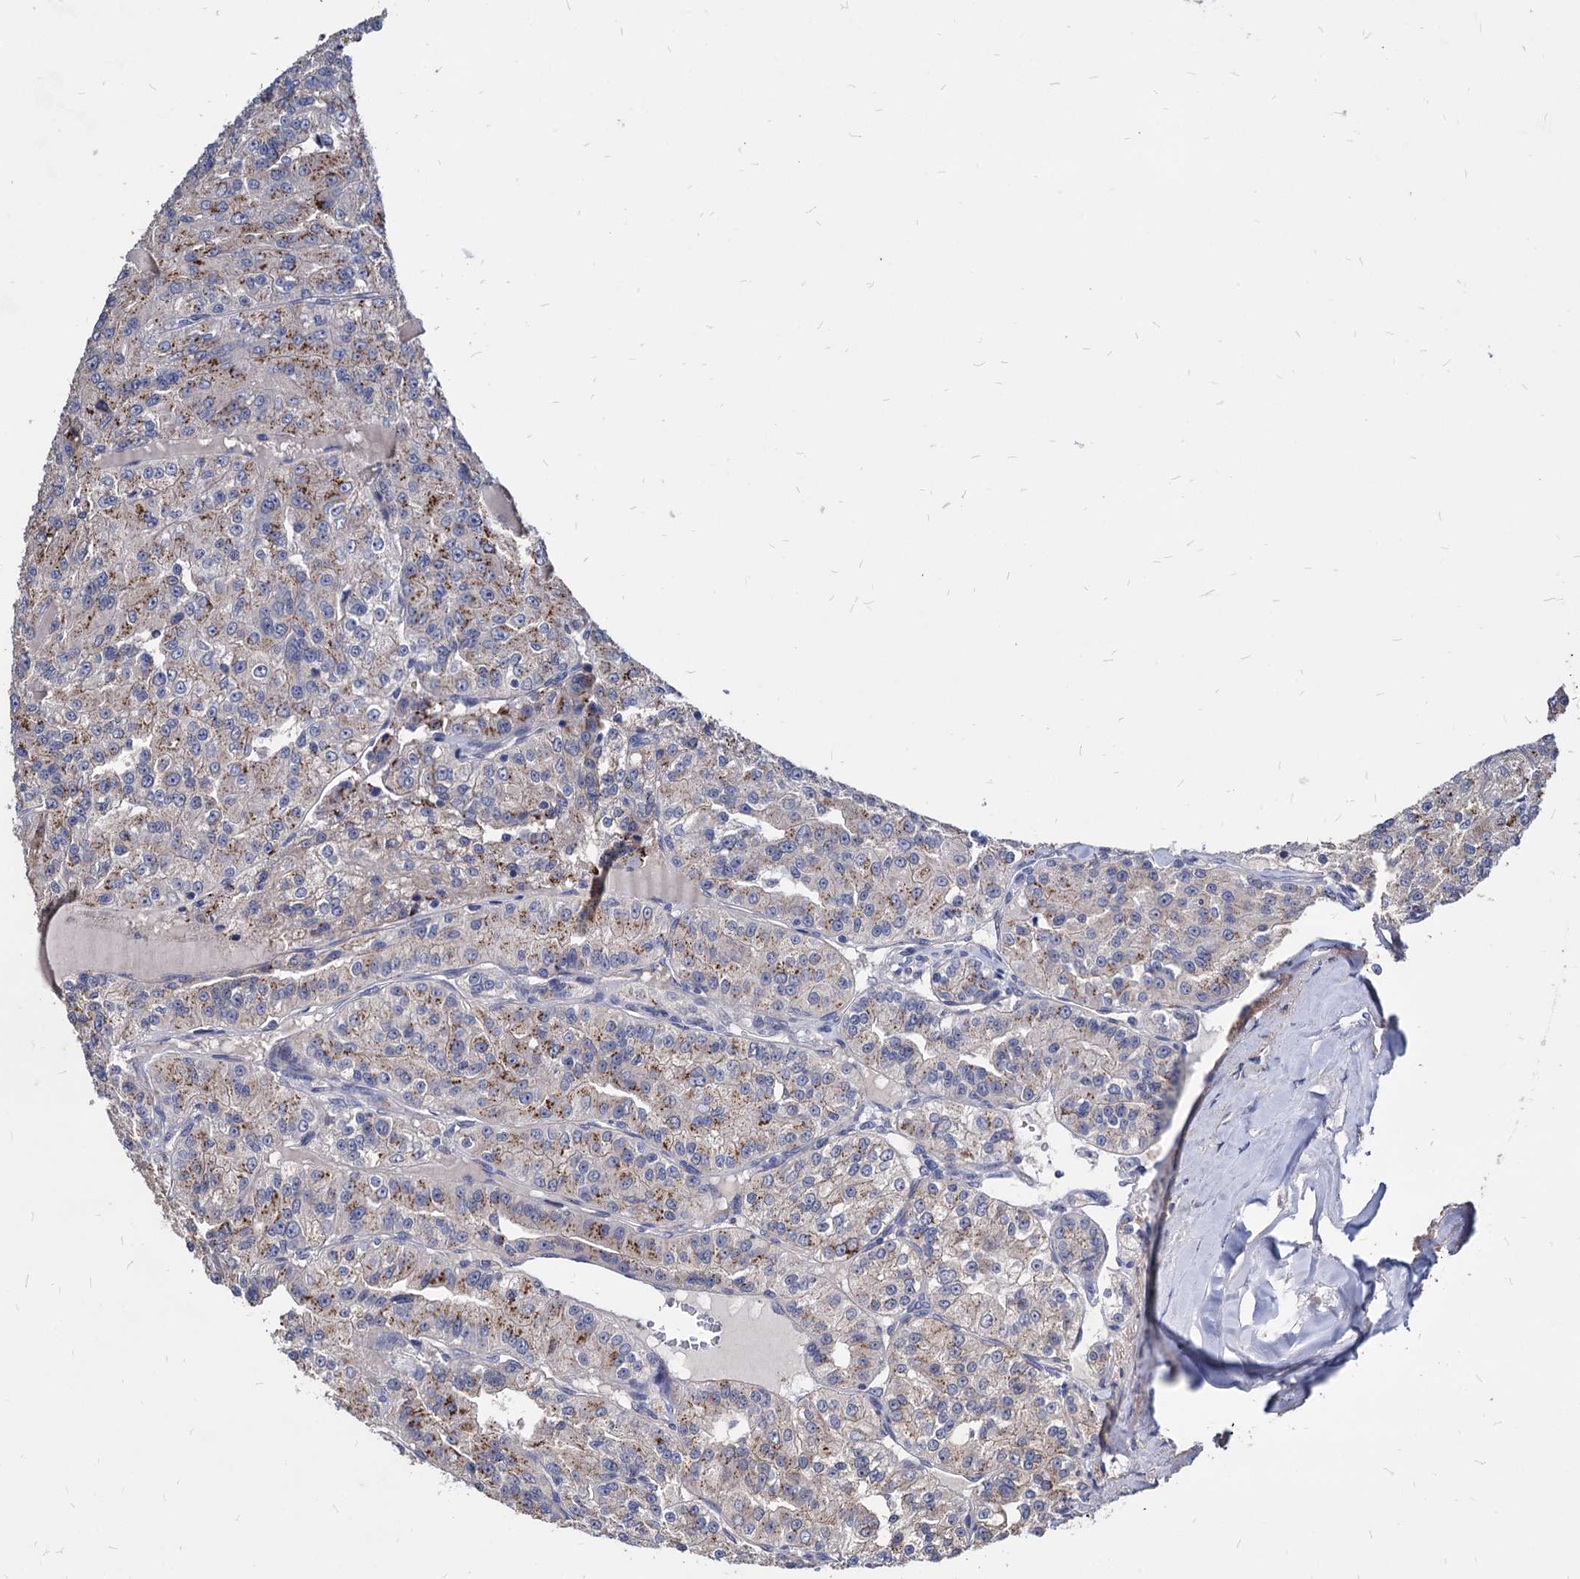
{"staining": {"intensity": "strong", "quantity": "25%-75%", "location": "cytoplasmic/membranous"}, "tissue": "renal cancer", "cell_type": "Tumor cells", "image_type": "cancer", "snomed": [{"axis": "morphology", "description": "Adenocarcinoma, NOS"}, {"axis": "topography", "description": "Kidney"}], "caption": "An immunohistochemistry (IHC) image of neoplastic tissue is shown. Protein staining in brown labels strong cytoplasmic/membranous positivity in renal cancer (adenocarcinoma) within tumor cells.", "gene": "ESD", "patient": {"sex": "female", "age": 63}}